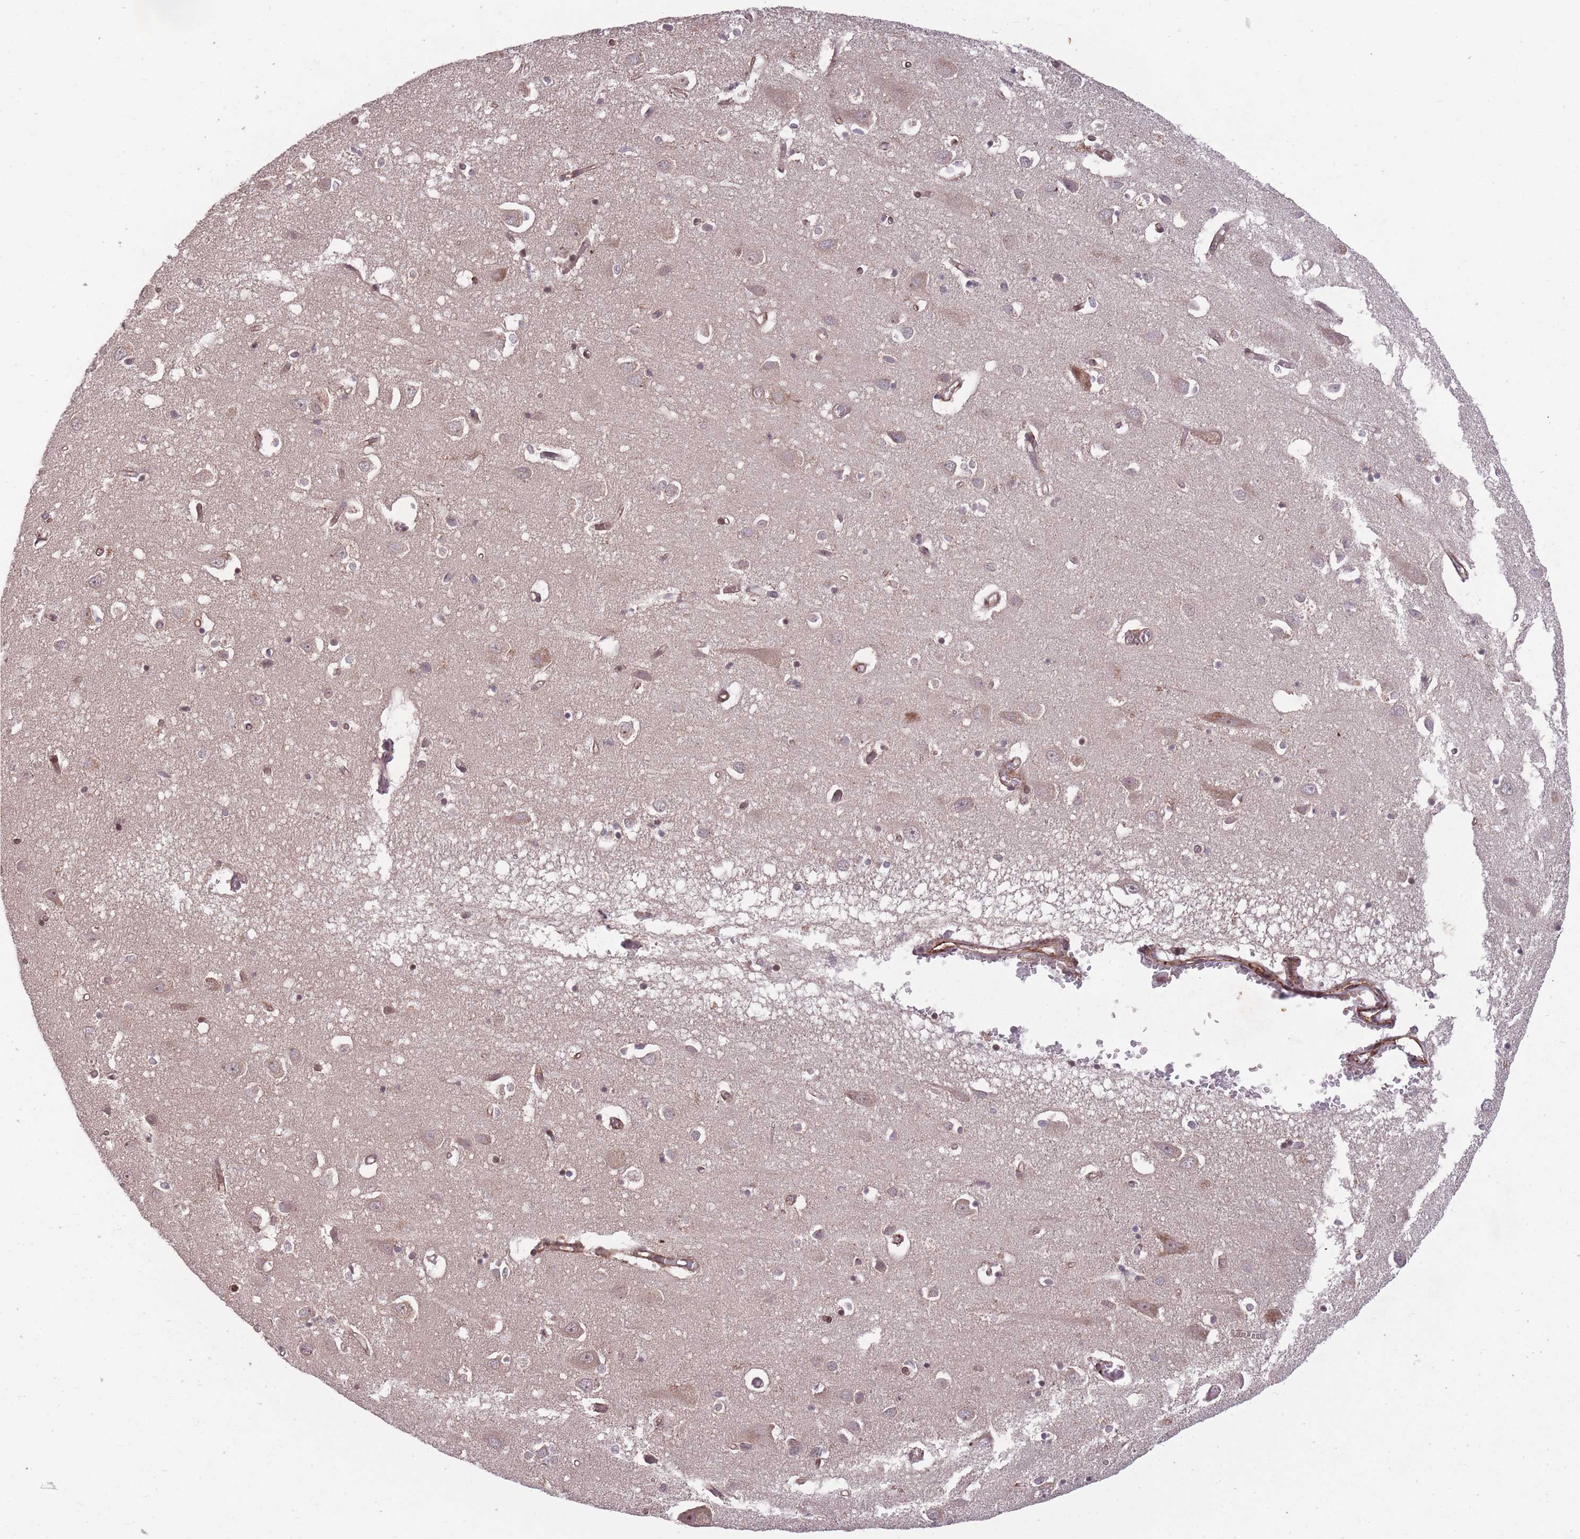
{"staining": {"intensity": "moderate", "quantity": "25%-75%", "location": "cytoplasmic/membranous,nuclear"}, "tissue": "cerebral cortex", "cell_type": "Endothelial cells", "image_type": "normal", "snomed": [{"axis": "morphology", "description": "Normal tissue, NOS"}, {"axis": "topography", "description": "Cerebral cortex"}], "caption": "IHC of unremarkable cerebral cortex displays medium levels of moderate cytoplasmic/membranous,nuclear staining in about 25%-75% of endothelial cells.", "gene": "GGT5", "patient": {"sex": "male", "age": 70}}